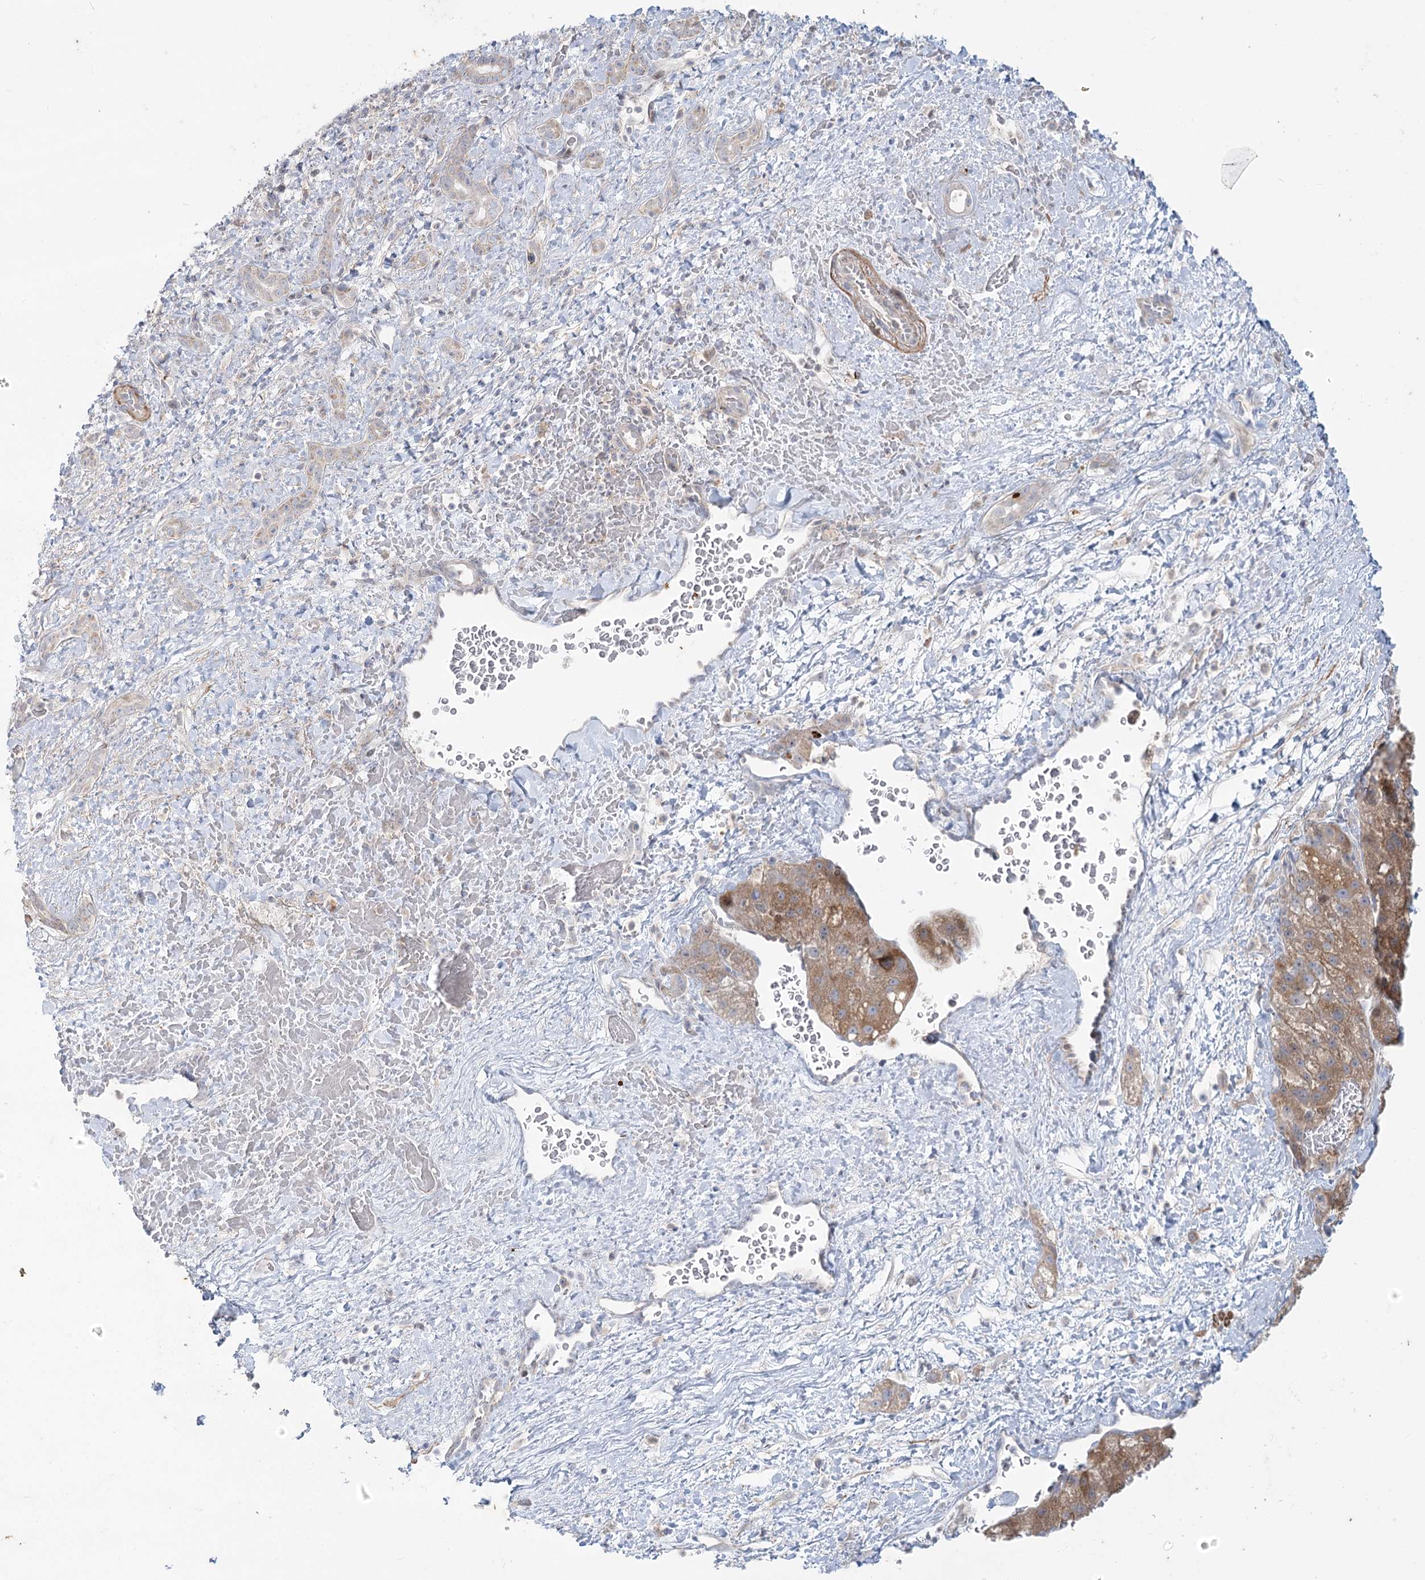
{"staining": {"intensity": "moderate", "quantity": ">75%", "location": "cytoplasmic/membranous"}, "tissue": "liver cancer", "cell_type": "Tumor cells", "image_type": "cancer", "snomed": [{"axis": "morphology", "description": "Normal tissue, NOS"}, {"axis": "morphology", "description": "Carcinoma, Hepatocellular, NOS"}, {"axis": "topography", "description": "Liver"}], "caption": "Liver cancer was stained to show a protein in brown. There is medium levels of moderate cytoplasmic/membranous staining in approximately >75% of tumor cells.", "gene": "MTG1", "patient": {"sex": "male", "age": 57}}